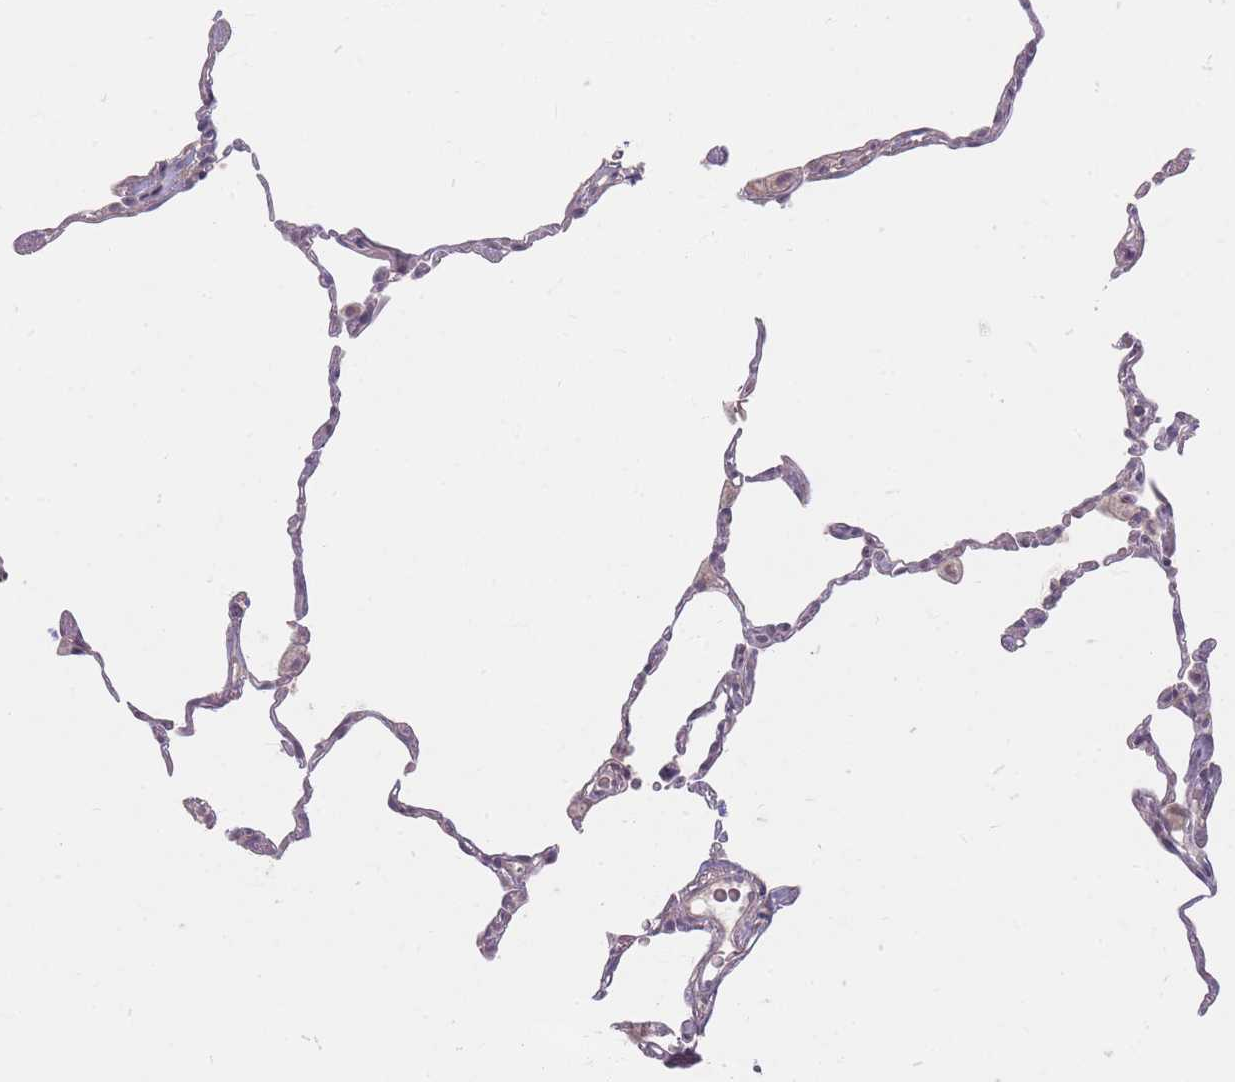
{"staining": {"intensity": "negative", "quantity": "none", "location": "none"}, "tissue": "lung", "cell_type": "Alveolar cells", "image_type": "normal", "snomed": [{"axis": "morphology", "description": "Normal tissue, NOS"}, {"axis": "topography", "description": "Lung"}], "caption": "The micrograph demonstrates no staining of alveolar cells in unremarkable lung.", "gene": "GABRA6", "patient": {"sex": "female", "age": 57}}